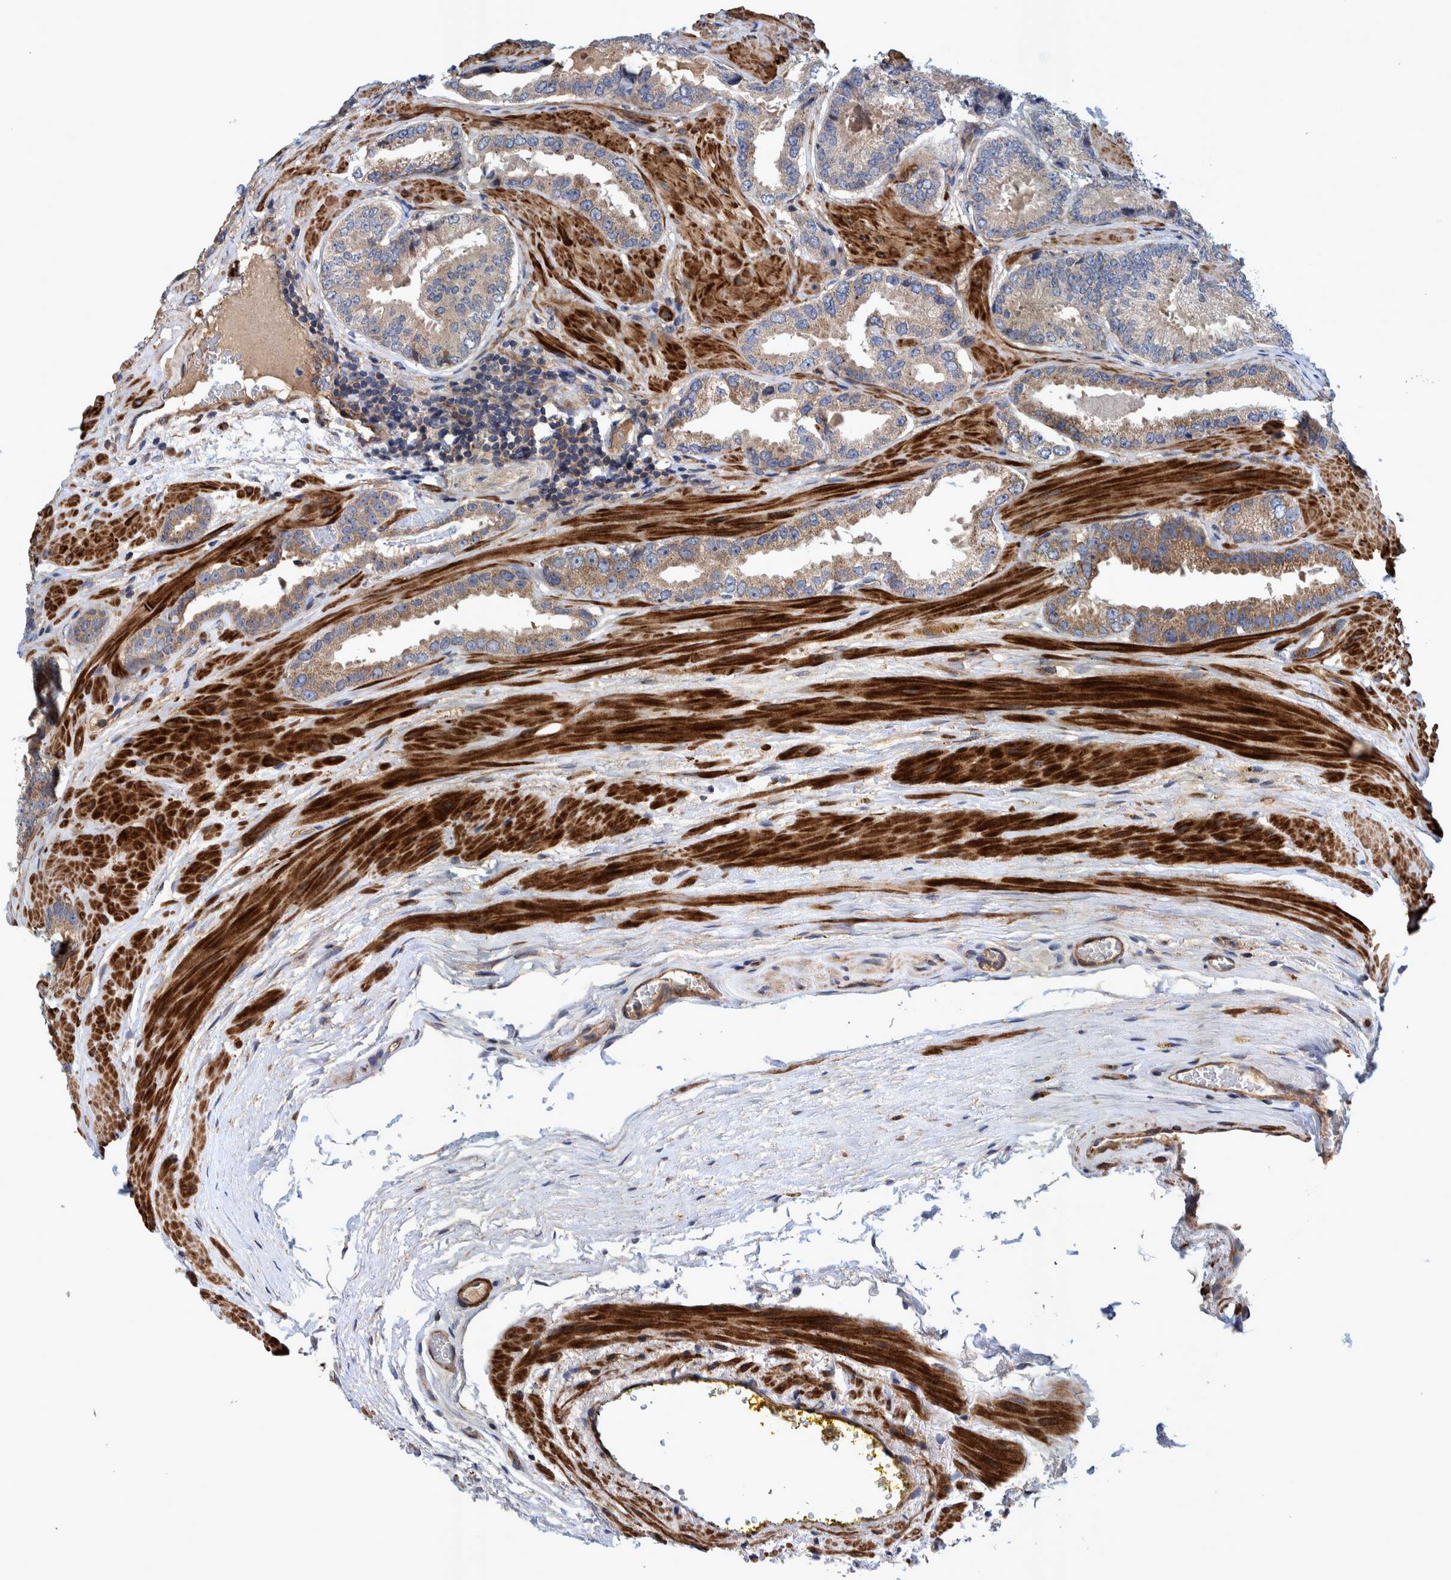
{"staining": {"intensity": "weak", "quantity": ">75%", "location": "cytoplasmic/membranous"}, "tissue": "prostate cancer", "cell_type": "Tumor cells", "image_type": "cancer", "snomed": [{"axis": "morphology", "description": "Adenocarcinoma, Low grade"}, {"axis": "topography", "description": "Prostate"}], "caption": "A brown stain shows weak cytoplasmic/membranous staining of a protein in adenocarcinoma (low-grade) (prostate) tumor cells. The staining was performed using DAB, with brown indicating positive protein expression. Nuclei are stained blue with hematoxylin.", "gene": "GRPEL2", "patient": {"sex": "male", "age": 51}}